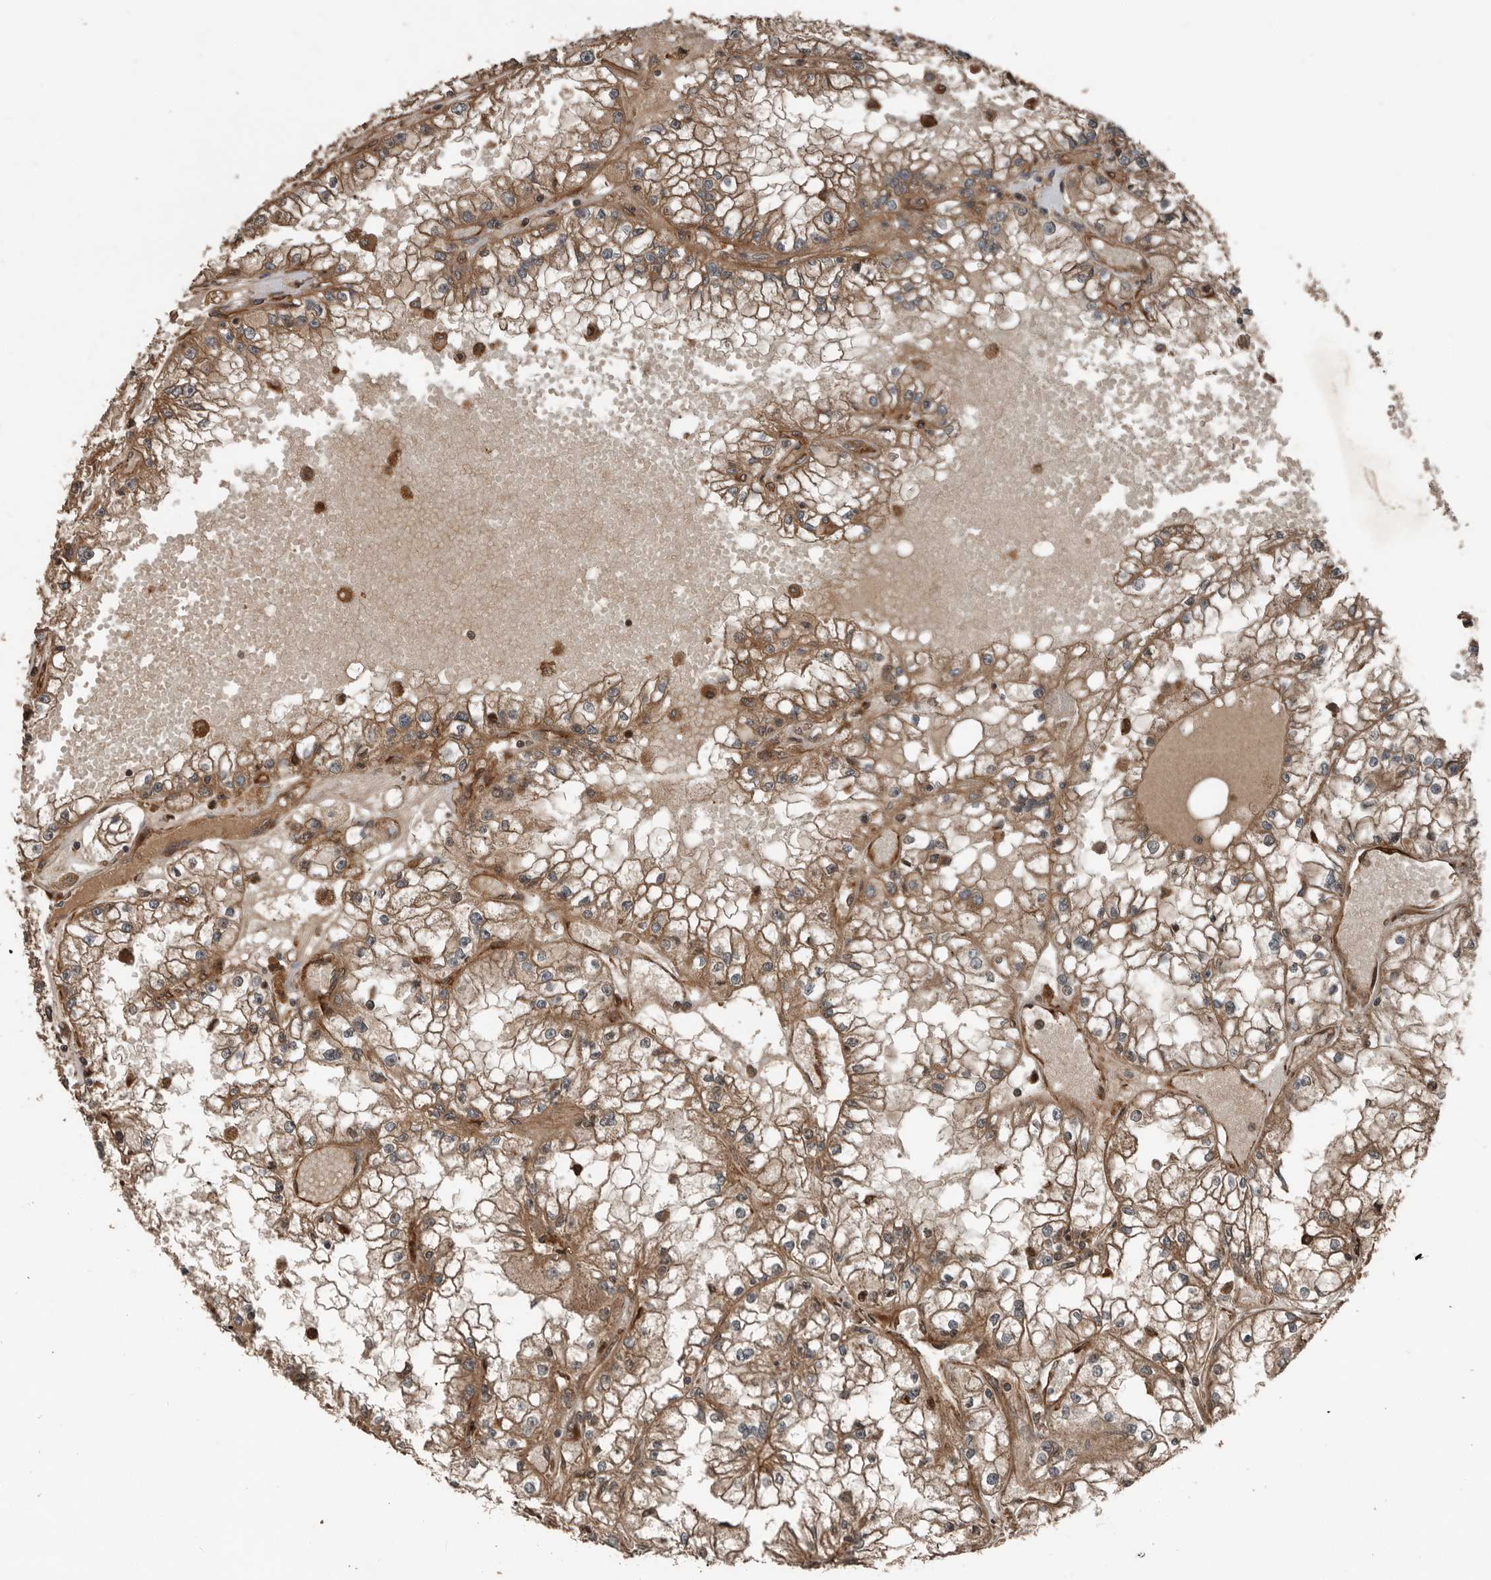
{"staining": {"intensity": "moderate", "quantity": ">75%", "location": "cytoplasmic/membranous"}, "tissue": "renal cancer", "cell_type": "Tumor cells", "image_type": "cancer", "snomed": [{"axis": "morphology", "description": "Adenocarcinoma, NOS"}, {"axis": "topography", "description": "Kidney"}], "caption": "Renal adenocarcinoma stained with immunohistochemistry shows moderate cytoplasmic/membranous positivity in approximately >75% of tumor cells.", "gene": "YOD1", "patient": {"sex": "male", "age": 56}}